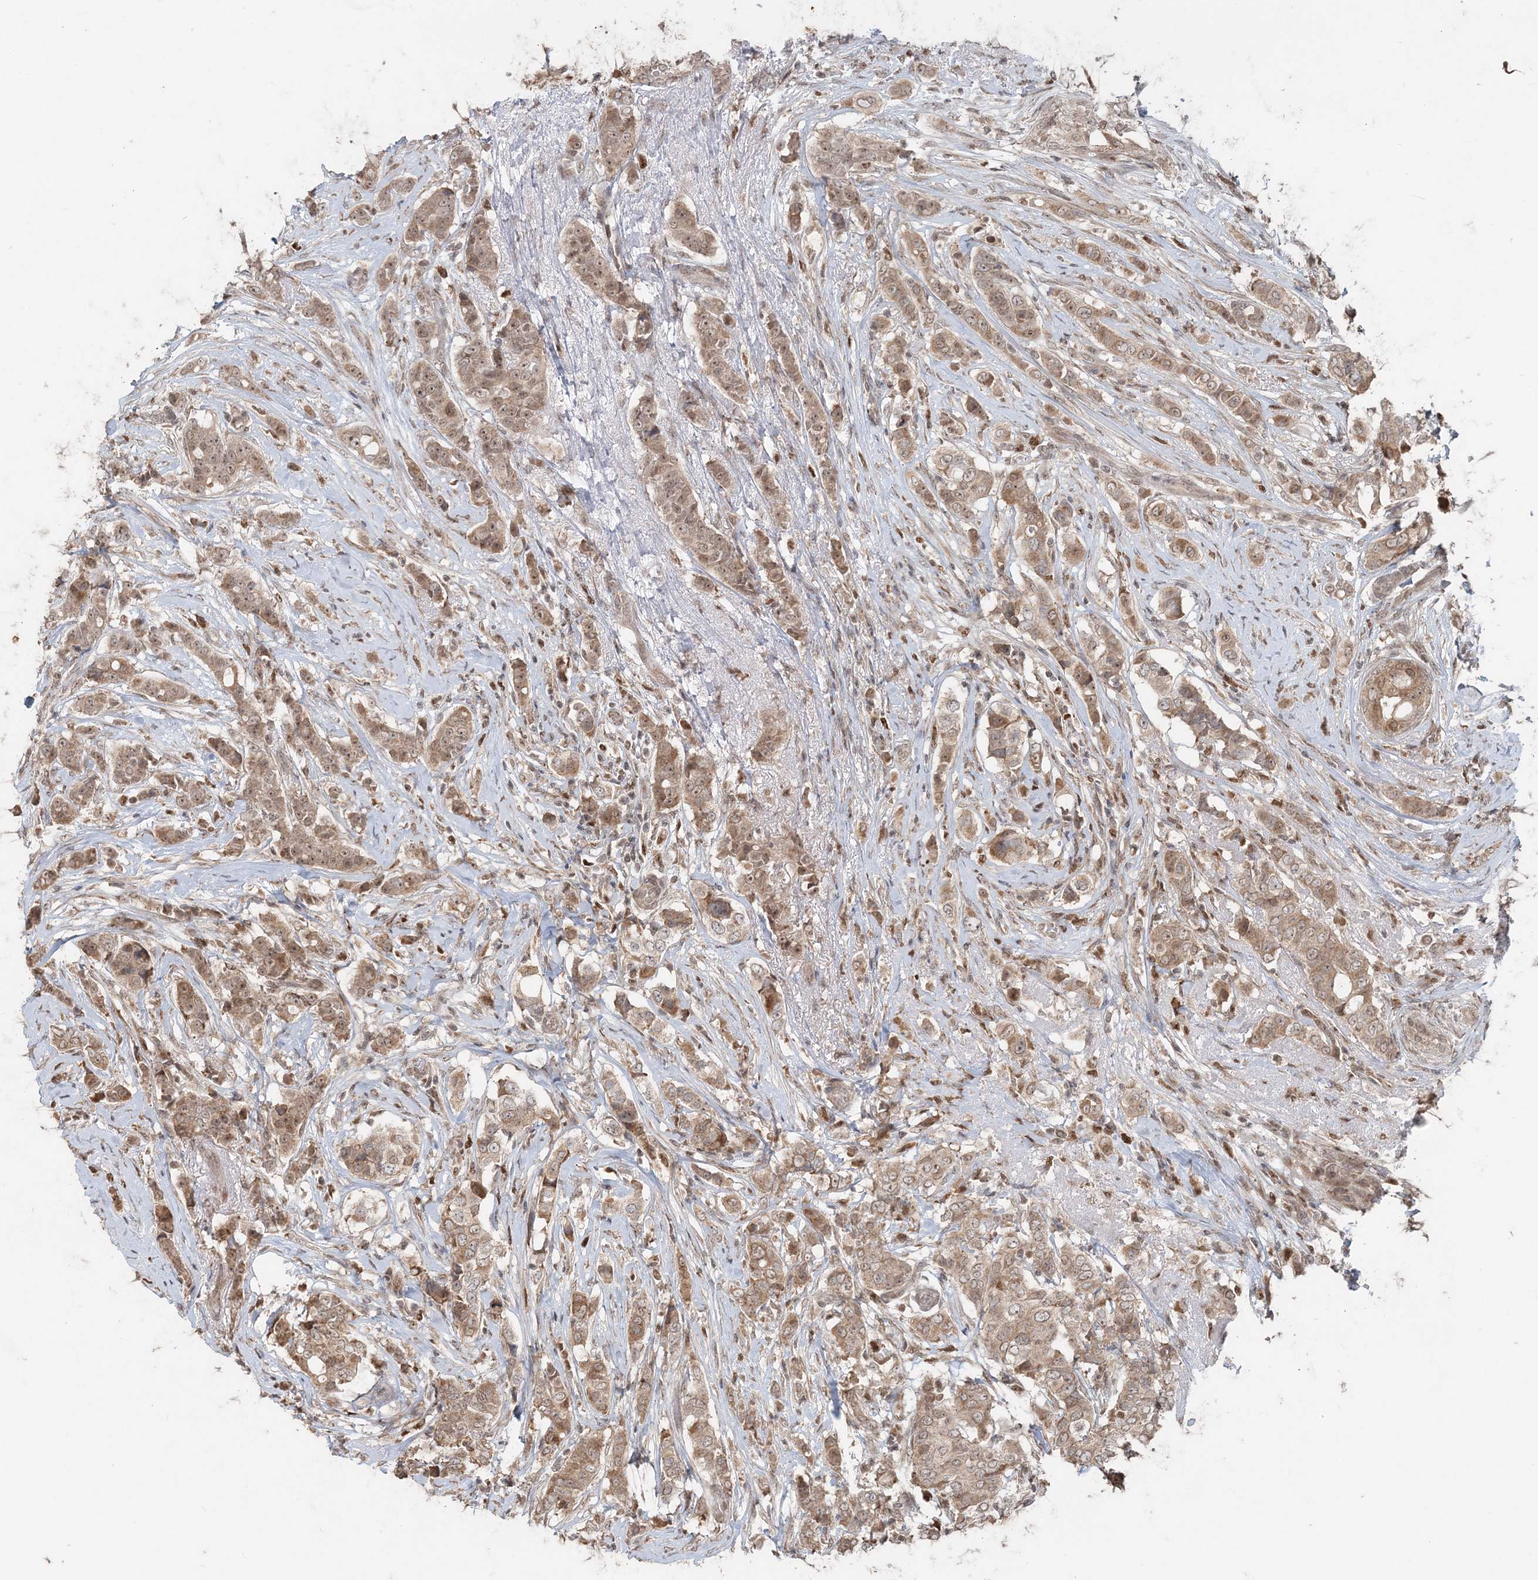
{"staining": {"intensity": "moderate", "quantity": ">75%", "location": "cytoplasmic/membranous,nuclear"}, "tissue": "breast cancer", "cell_type": "Tumor cells", "image_type": "cancer", "snomed": [{"axis": "morphology", "description": "Lobular carcinoma"}, {"axis": "topography", "description": "Breast"}], "caption": "Immunohistochemistry (IHC) (DAB) staining of human breast cancer (lobular carcinoma) exhibits moderate cytoplasmic/membranous and nuclear protein positivity in approximately >75% of tumor cells. (brown staining indicates protein expression, while blue staining denotes nuclei).", "gene": "SLU7", "patient": {"sex": "female", "age": 51}}